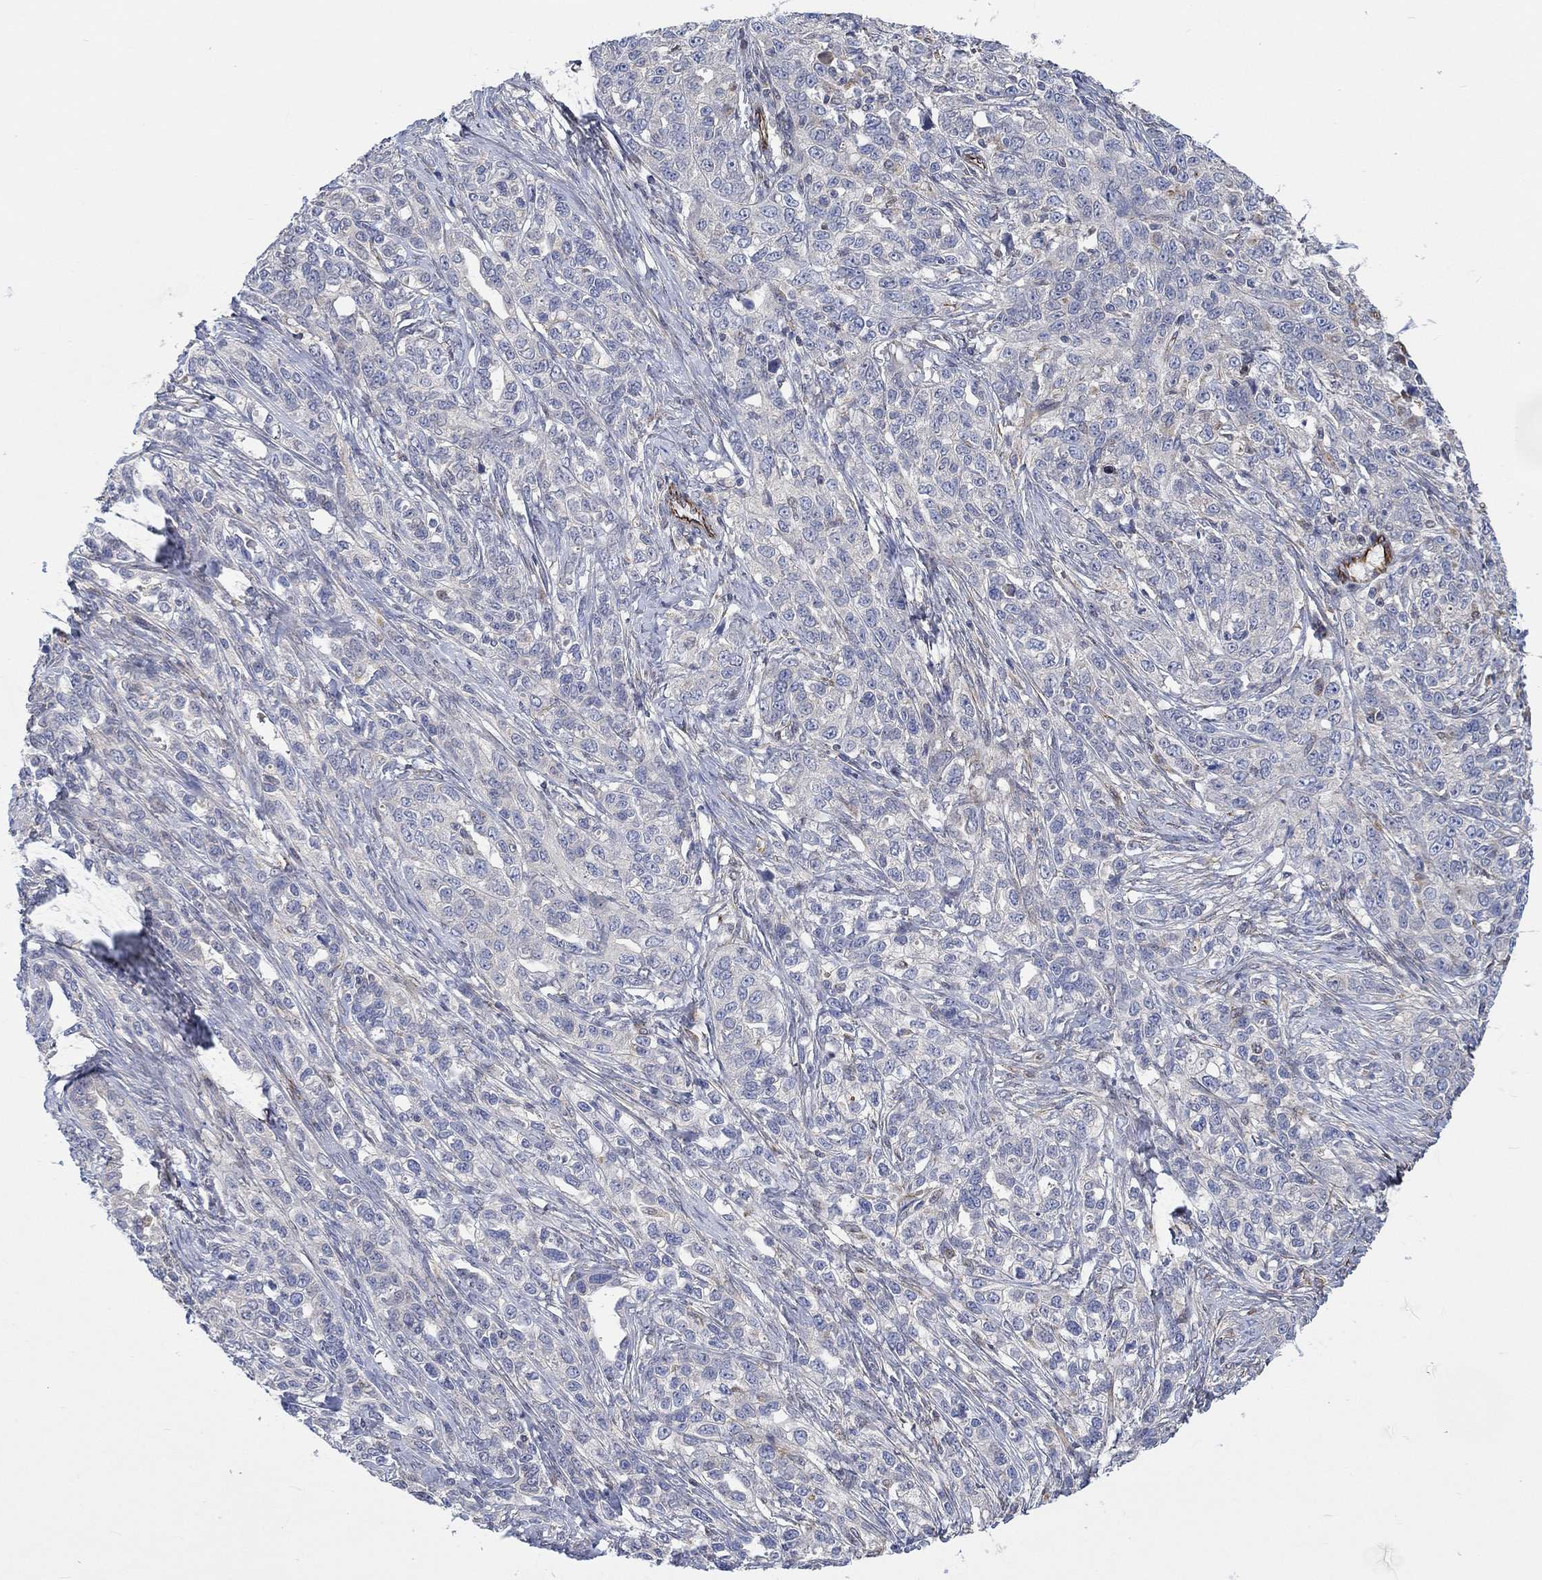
{"staining": {"intensity": "negative", "quantity": "none", "location": "none"}, "tissue": "ovarian cancer", "cell_type": "Tumor cells", "image_type": "cancer", "snomed": [{"axis": "morphology", "description": "Cystadenocarcinoma, serous, NOS"}, {"axis": "topography", "description": "Ovary"}], "caption": "This photomicrograph is of ovarian cancer stained with immunohistochemistry (IHC) to label a protein in brown with the nuclei are counter-stained blue. There is no staining in tumor cells.", "gene": "CAMK1D", "patient": {"sex": "female", "age": 71}}